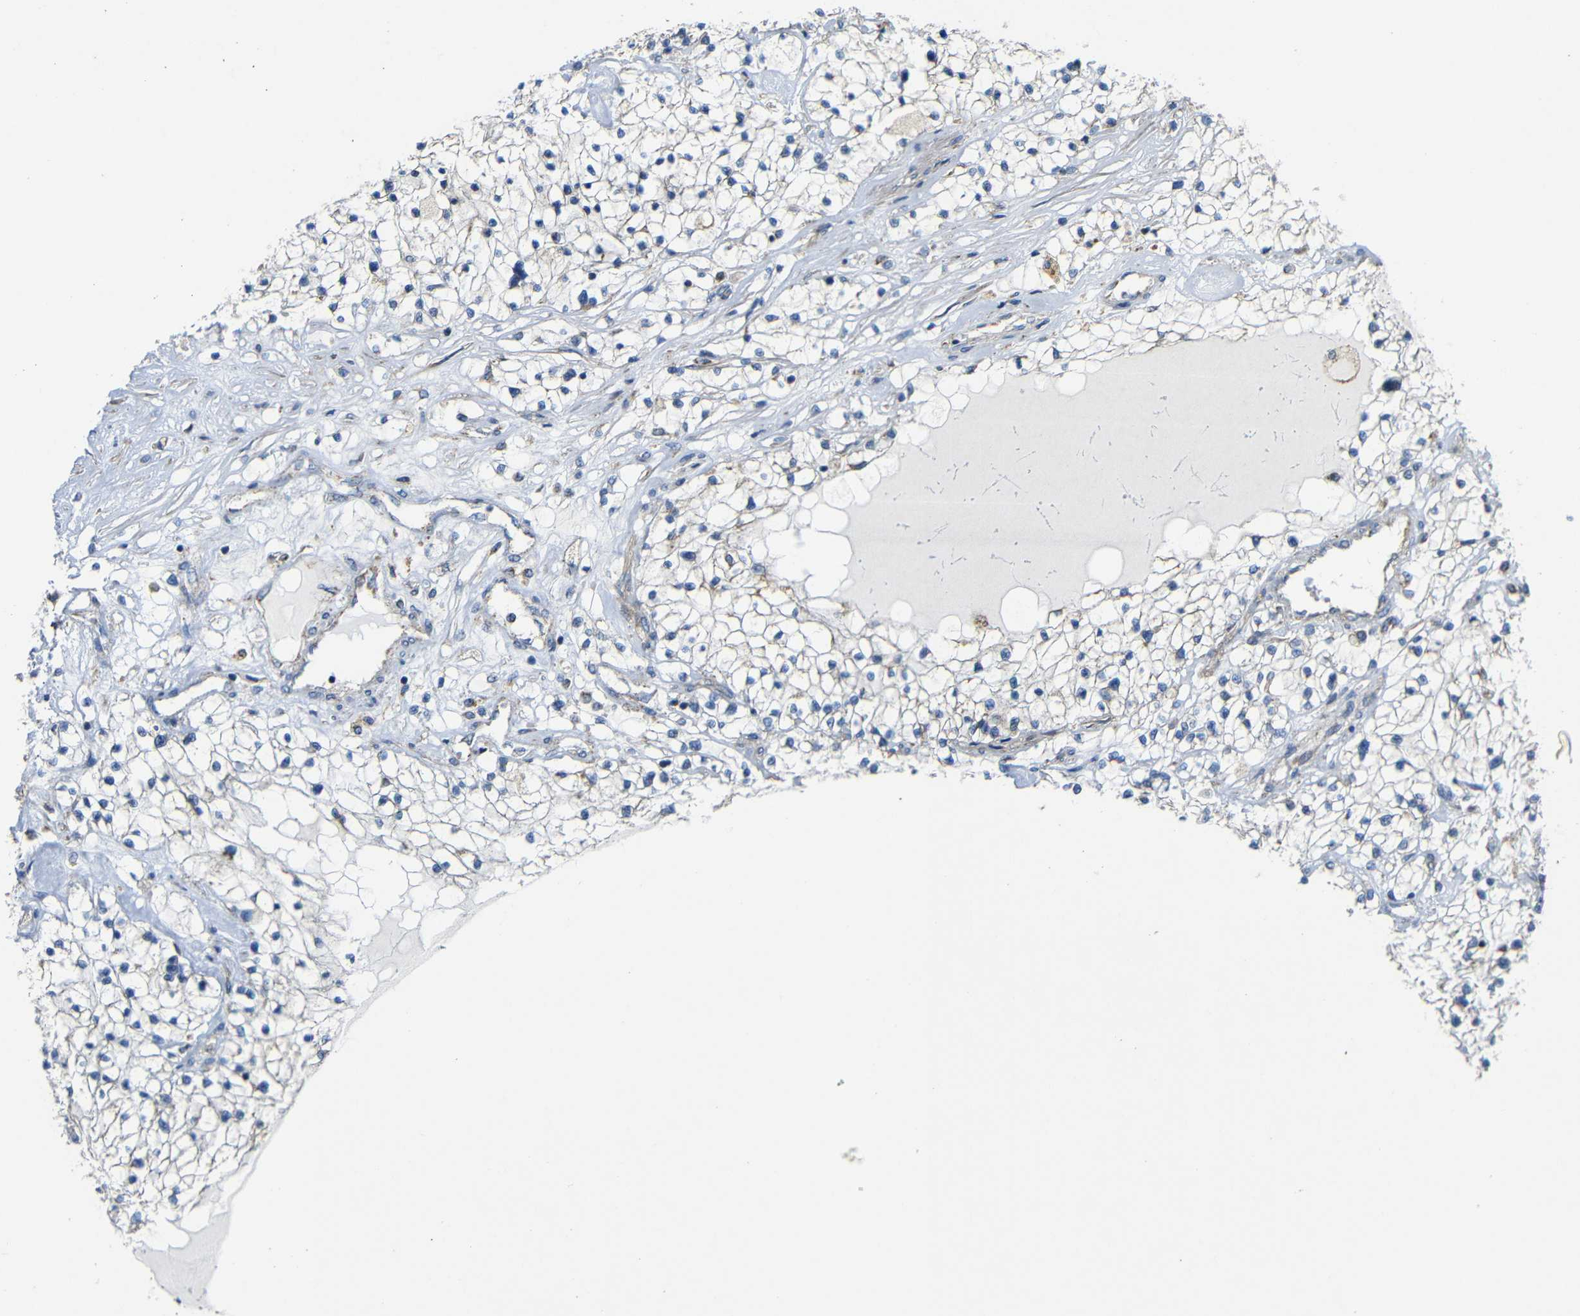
{"staining": {"intensity": "moderate", "quantity": "<25%", "location": "cytoplasmic/membranous"}, "tissue": "renal cancer", "cell_type": "Tumor cells", "image_type": "cancer", "snomed": [{"axis": "morphology", "description": "Adenocarcinoma, NOS"}, {"axis": "topography", "description": "Kidney"}], "caption": "A brown stain shows moderate cytoplasmic/membranous expression of a protein in human renal adenocarcinoma tumor cells.", "gene": "FAM171B", "patient": {"sex": "male", "age": 68}}